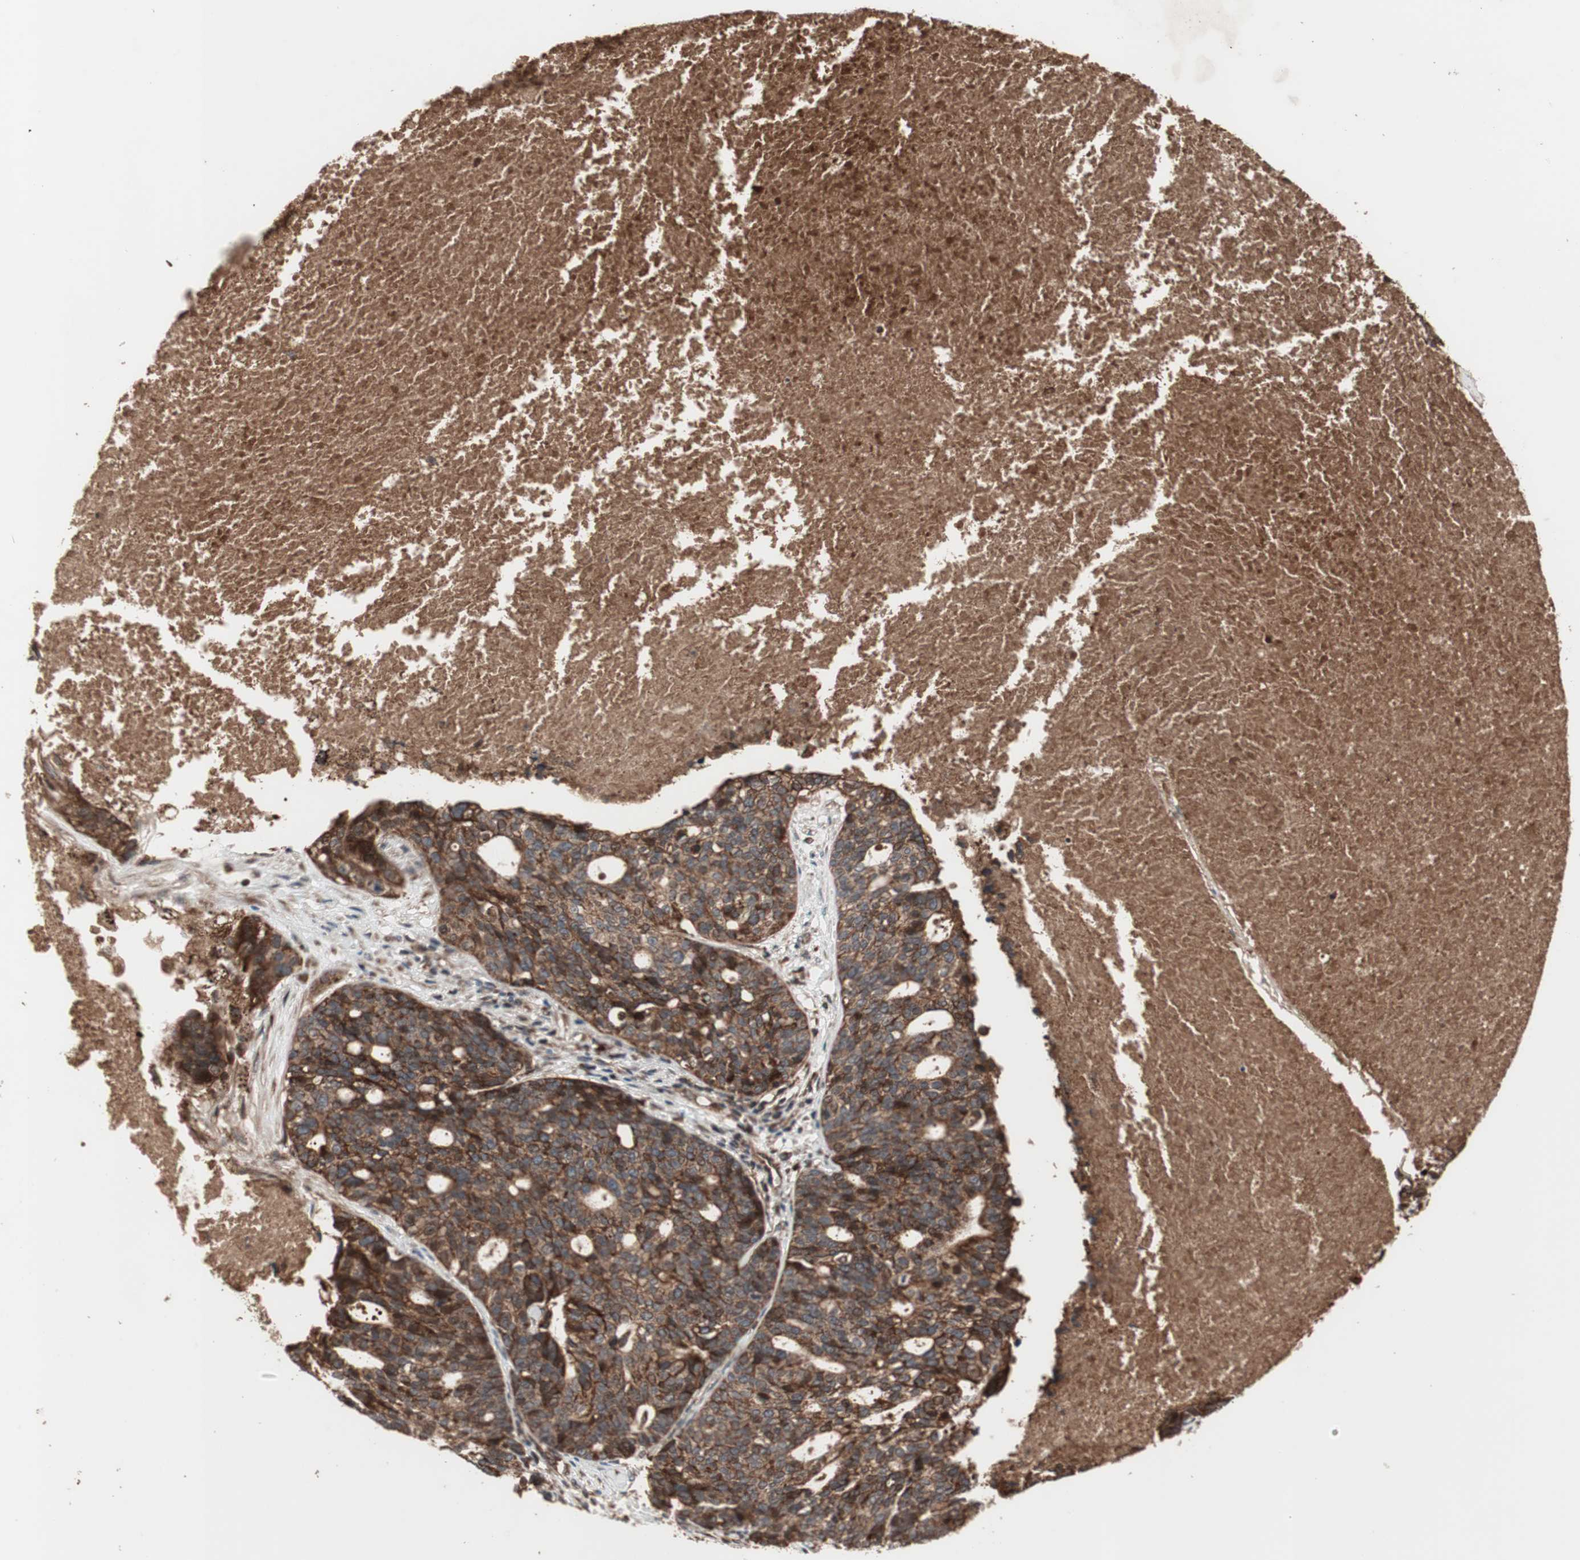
{"staining": {"intensity": "strong", "quantity": ">75%", "location": "cytoplasmic/membranous"}, "tissue": "ovarian cancer", "cell_type": "Tumor cells", "image_type": "cancer", "snomed": [{"axis": "morphology", "description": "Cystadenocarcinoma, serous, NOS"}, {"axis": "topography", "description": "Ovary"}], "caption": "Strong cytoplasmic/membranous positivity is seen in approximately >75% of tumor cells in serous cystadenocarcinoma (ovarian). Using DAB (3,3'-diaminobenzidine) (brown) and hematoxylin (blue) stains, captured at high magnification using brightfield microscopy.", "gene": "RAB1A", "patient": {"sex": "female", "age": 59}}